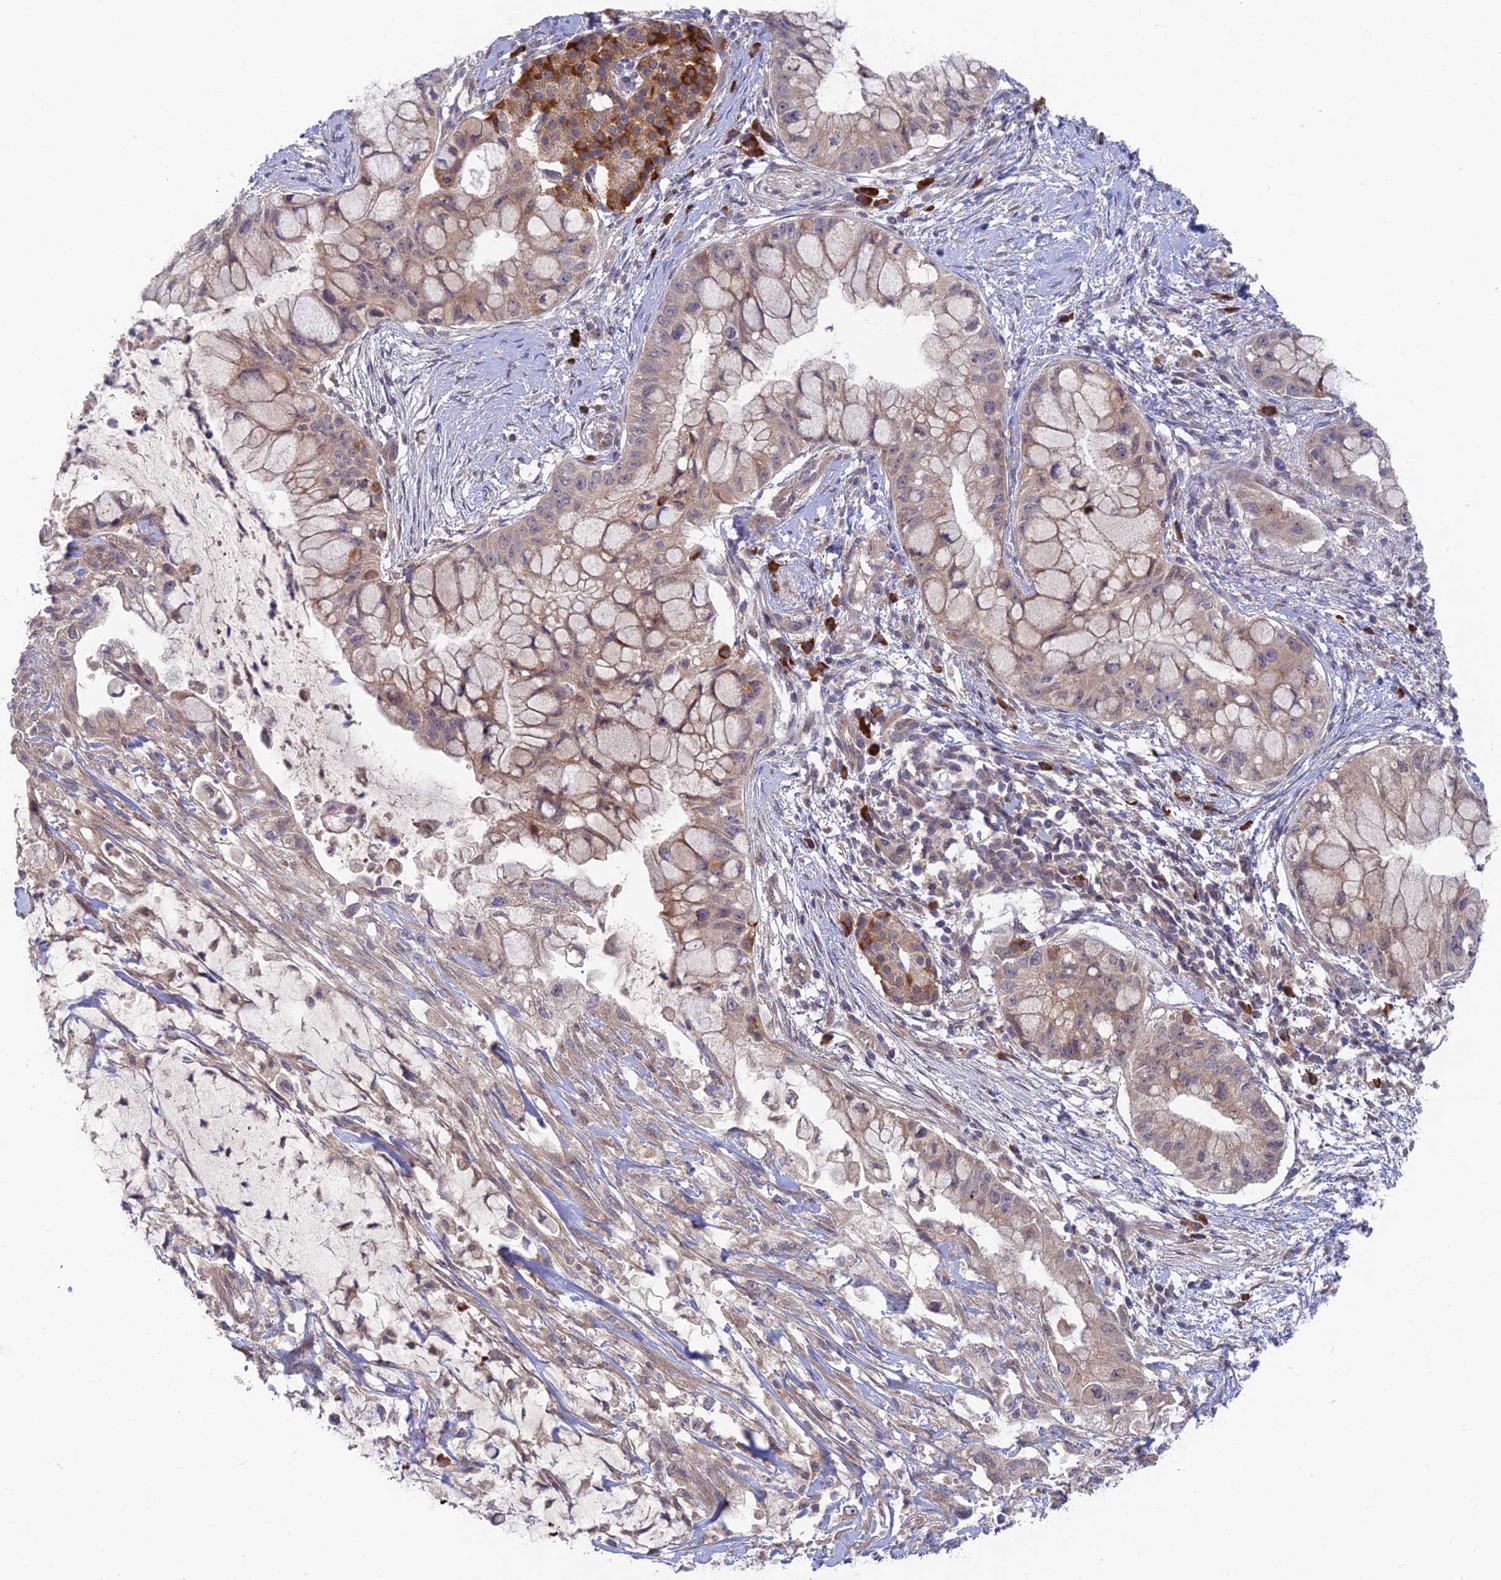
{"staining": {"intensity": "weak", "quantity": "<25%", "location": "cytoplasmic/membranous"}, "tissue": "pancreatic cancer", "cell_type": "Tumor cells", "image_type": "cancer", "snomed": [{"axis": "morphology", "description": "Adenocarcinoma, NOS"}, {"axis": "topography", "description": "Pancreas"}], "caption": "DAB immunohistochemical staining of human pancreatic adenocarcinoma demonstrates no significant staining in tumor cells.", "gene": "UROS", "patient": {"sex": "male", "age": 48}}